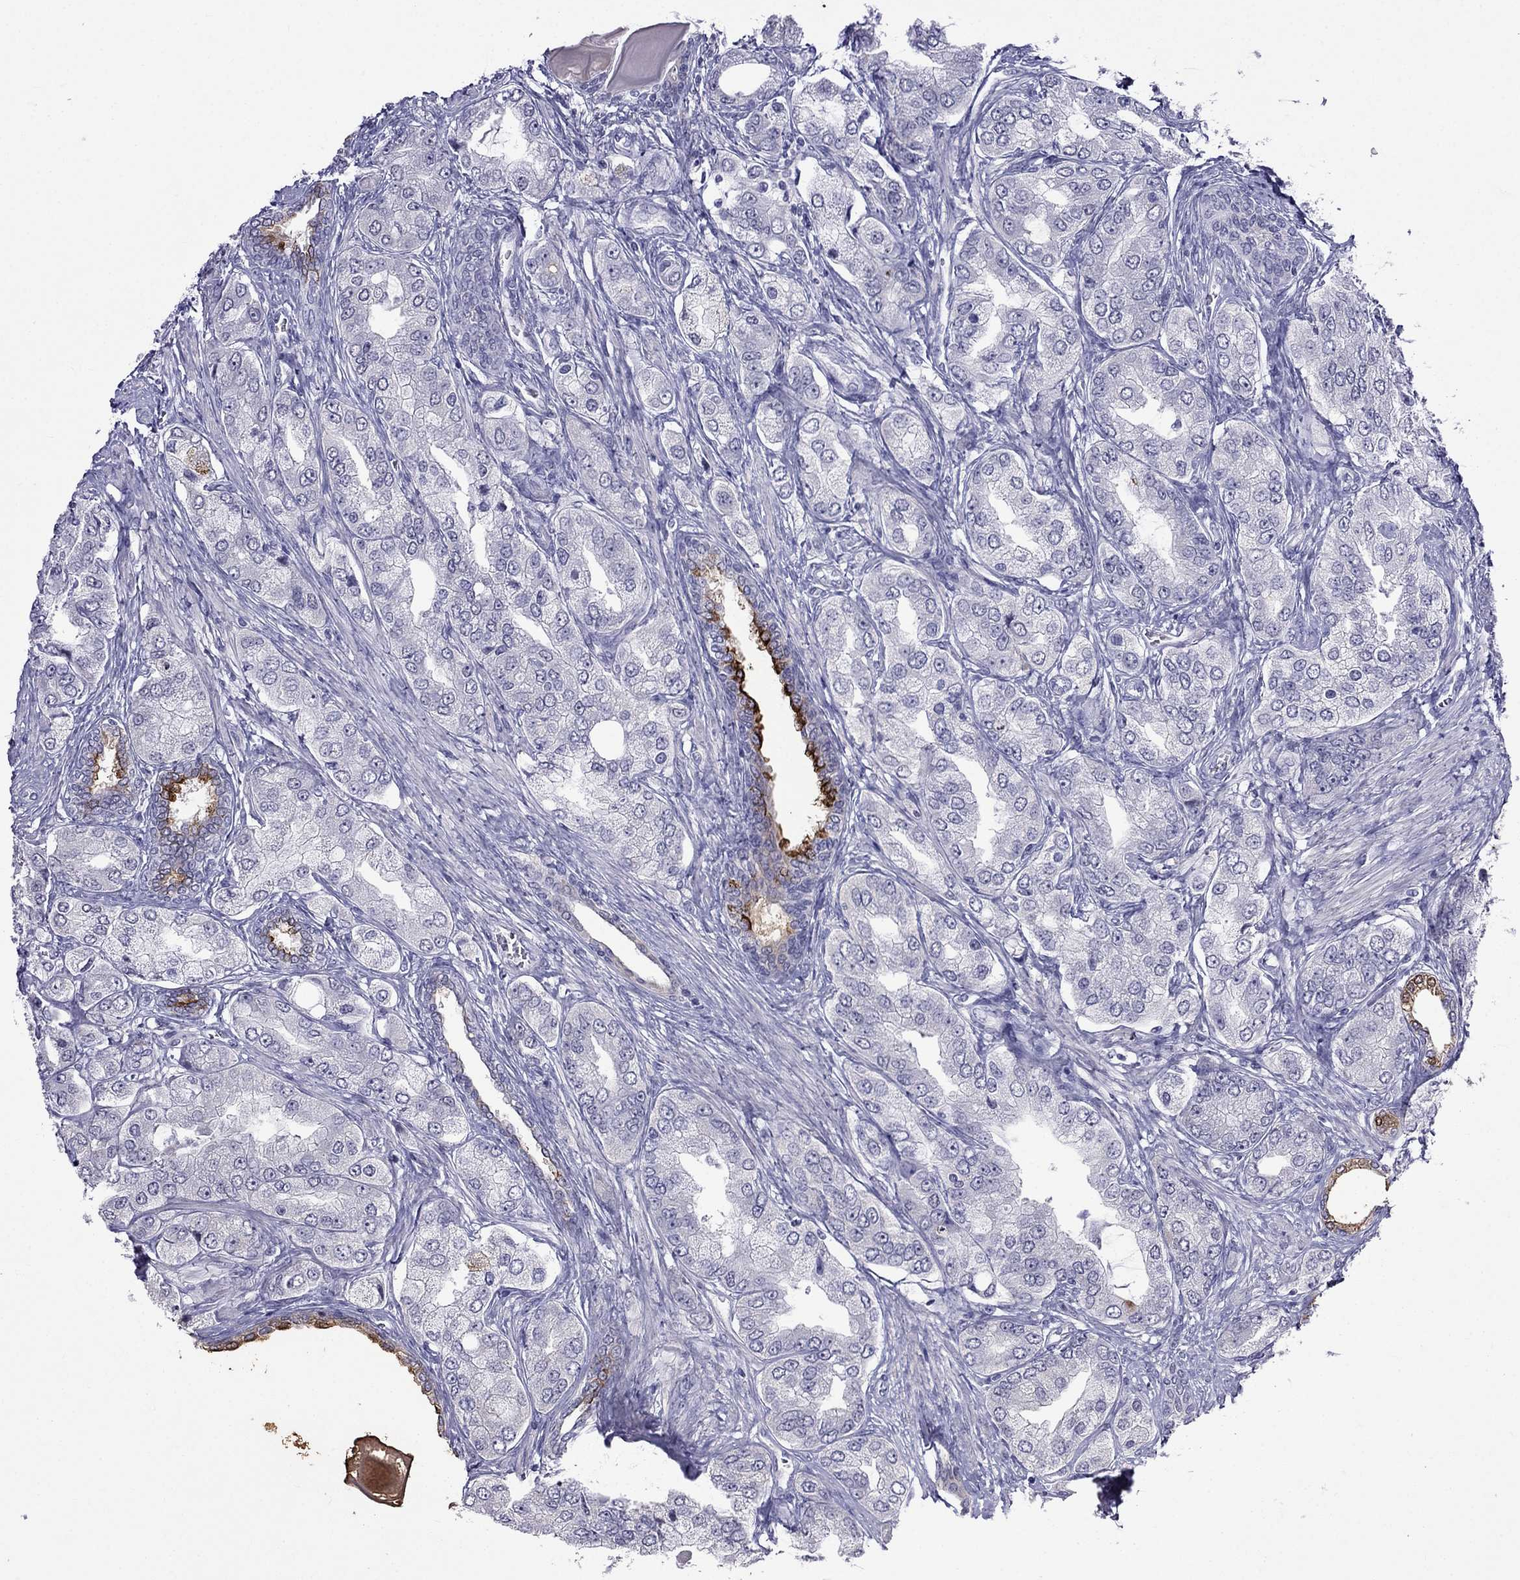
{"staining": {"intensity": "moderate", "quantity": "<25%", "location": "cytoplasmic/membranous"}, "tissue": "prostate cancer", "cell_type": "Tumor cells", "image_type": "cancer", "snomed": [{"axis": "morphology", "description": "Adenocarcinoma, Low grade"}, {"axis": "topography", "description": "Prostate"}], "caption": "Immunohistochemistry photomicrograph of neoplastic tissue: human prostate cancer stained using immunohistochemistry reveals low levels of moderate protein expression localized specifically in the cytoplasmic/membranous of tumor cells, appearing as a cytoplasmic/membranous brown color.", "gene": "MGP", "patient": {"sex": "male", "age": 69}}